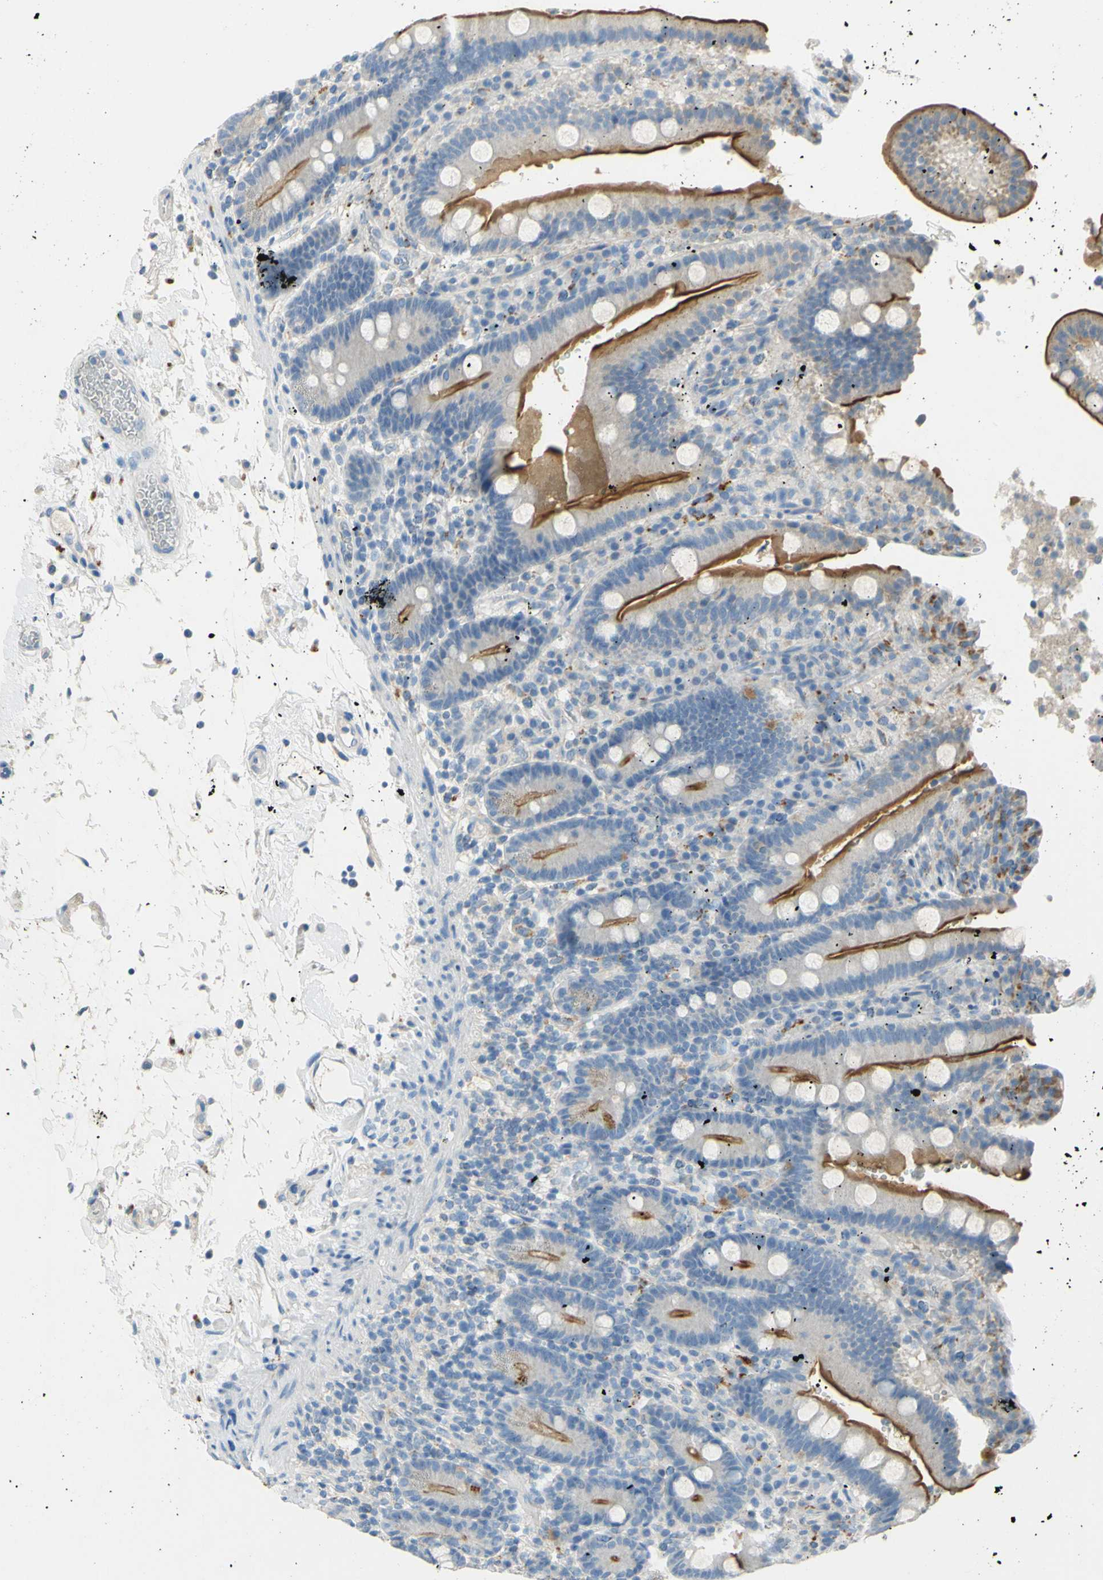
{"staining": {"intensity": "moderate", "quantity": "25%-75%", "location": "cytoplasmic/membranous"}, "tissue": "duodenum", "cell_type": "Glandular cells", "image_type": "normal", "snomed": [{"axis": "morphology", "description": "Normal tissue, NOS"}, {"axis": "topography", "description": "Small intestine, NOS"}], "caption": "Immunohistochemistry image of normal human duodenum stained for a protein (brown), which shows medium levels of moderate cytoplasmic/membranous staining in approximately 25%-75% of glandular cells.", "gene": "CDH10", "patient": {"sex": "female", "age": 71}}